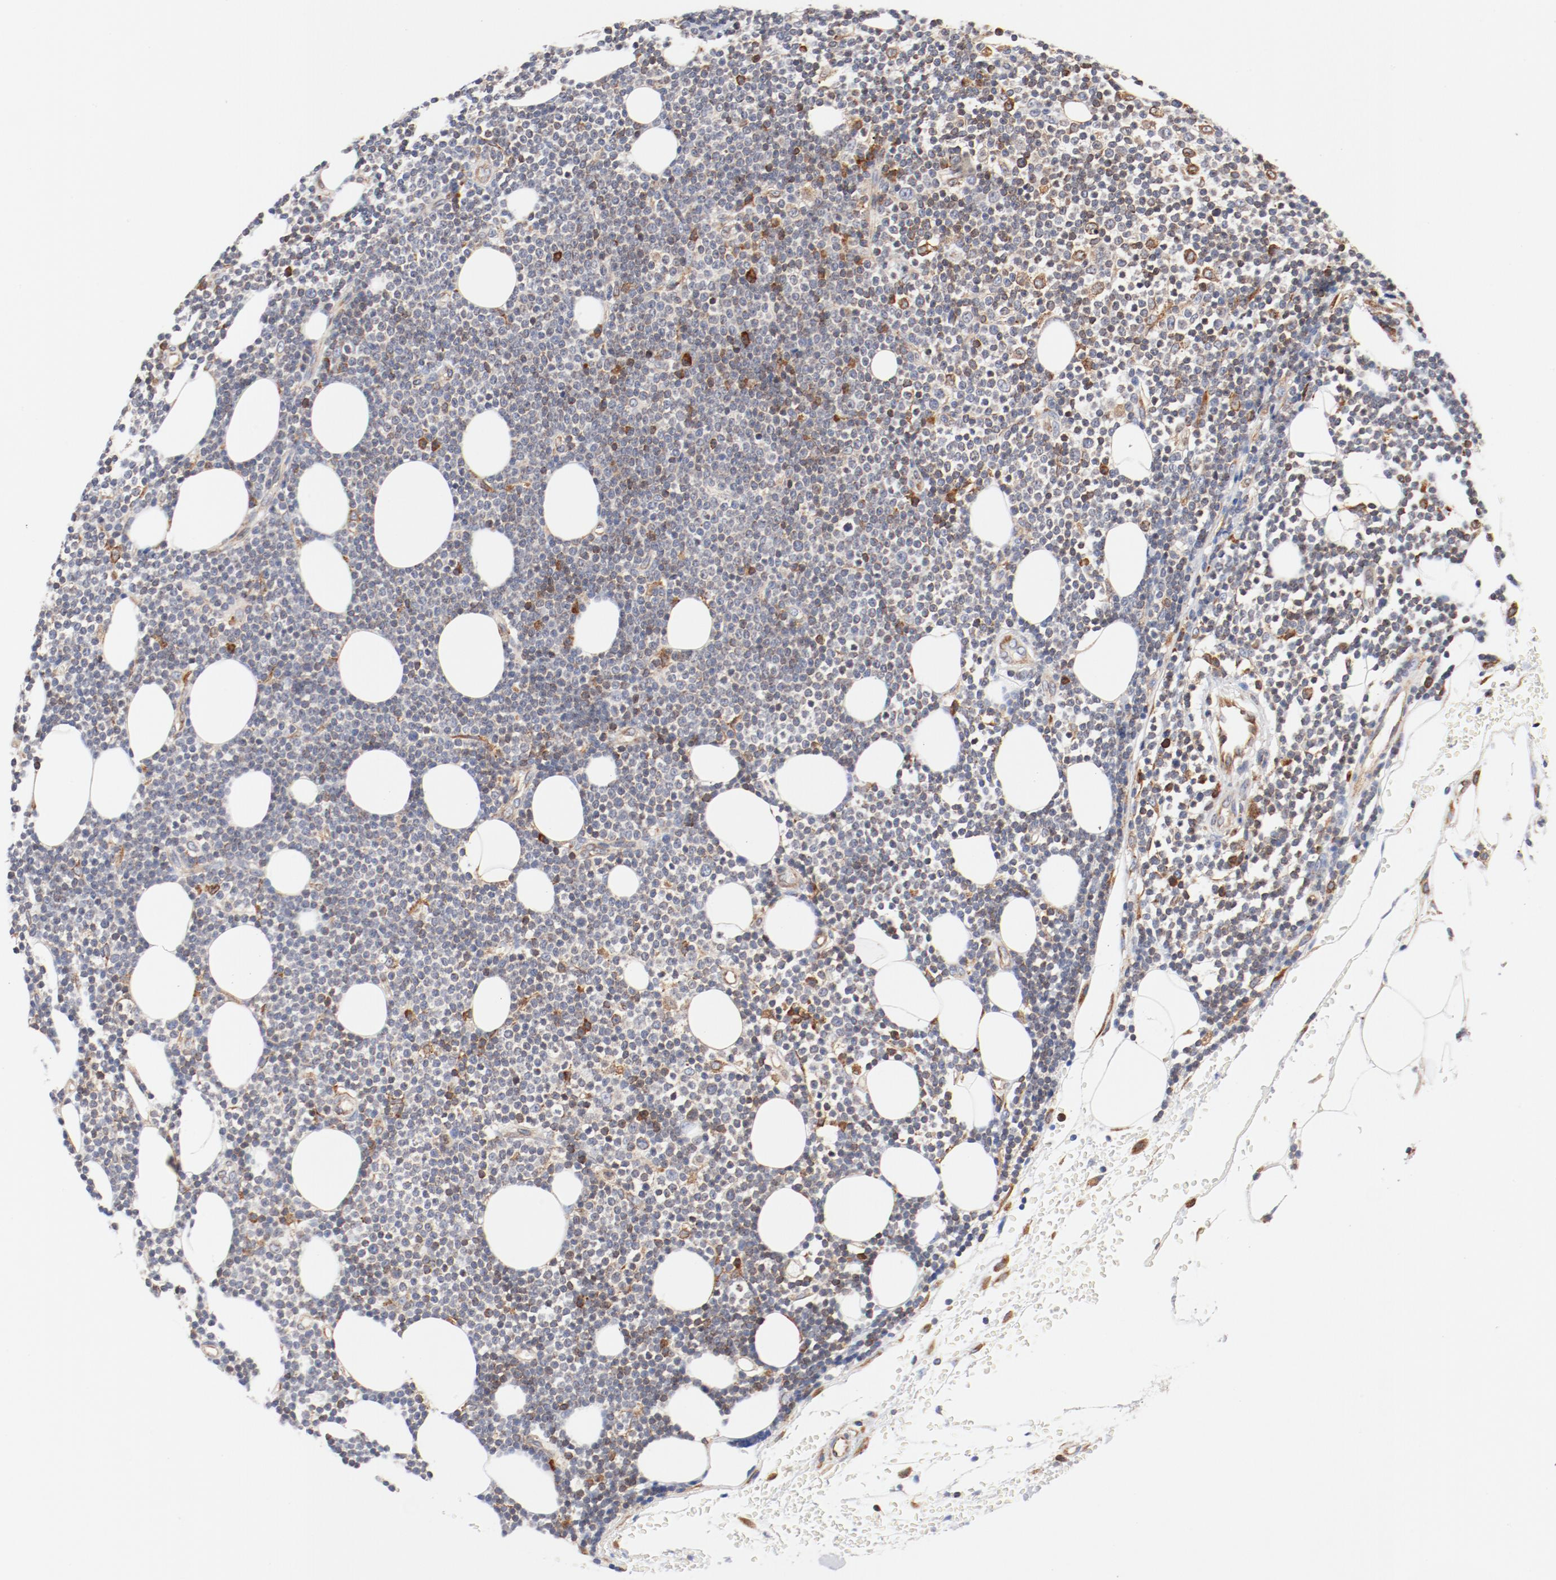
{"staining": {"intensity": "moderate", "quantity": "<25%", "location": "cytoplasmic/membranous"}, "tissue": "lymphoma", "cell_type": "Tumor cells", "image_type": "cancer", "snomed": [{"axis": "morphology", "description": "Malignant lymphoma, non-Hodgkin's type, Low grade"}, {"axis": "topography", "description": "Soft tissue"}], "caption": "Immunohistochemical staining of lymphoma displays low levels of moderate cytoplasmic/membranous protein positivity in approximately <25% of tumor cells.", "gene": "PDPK1", "patient": {"sex": "male", "age": 92}}